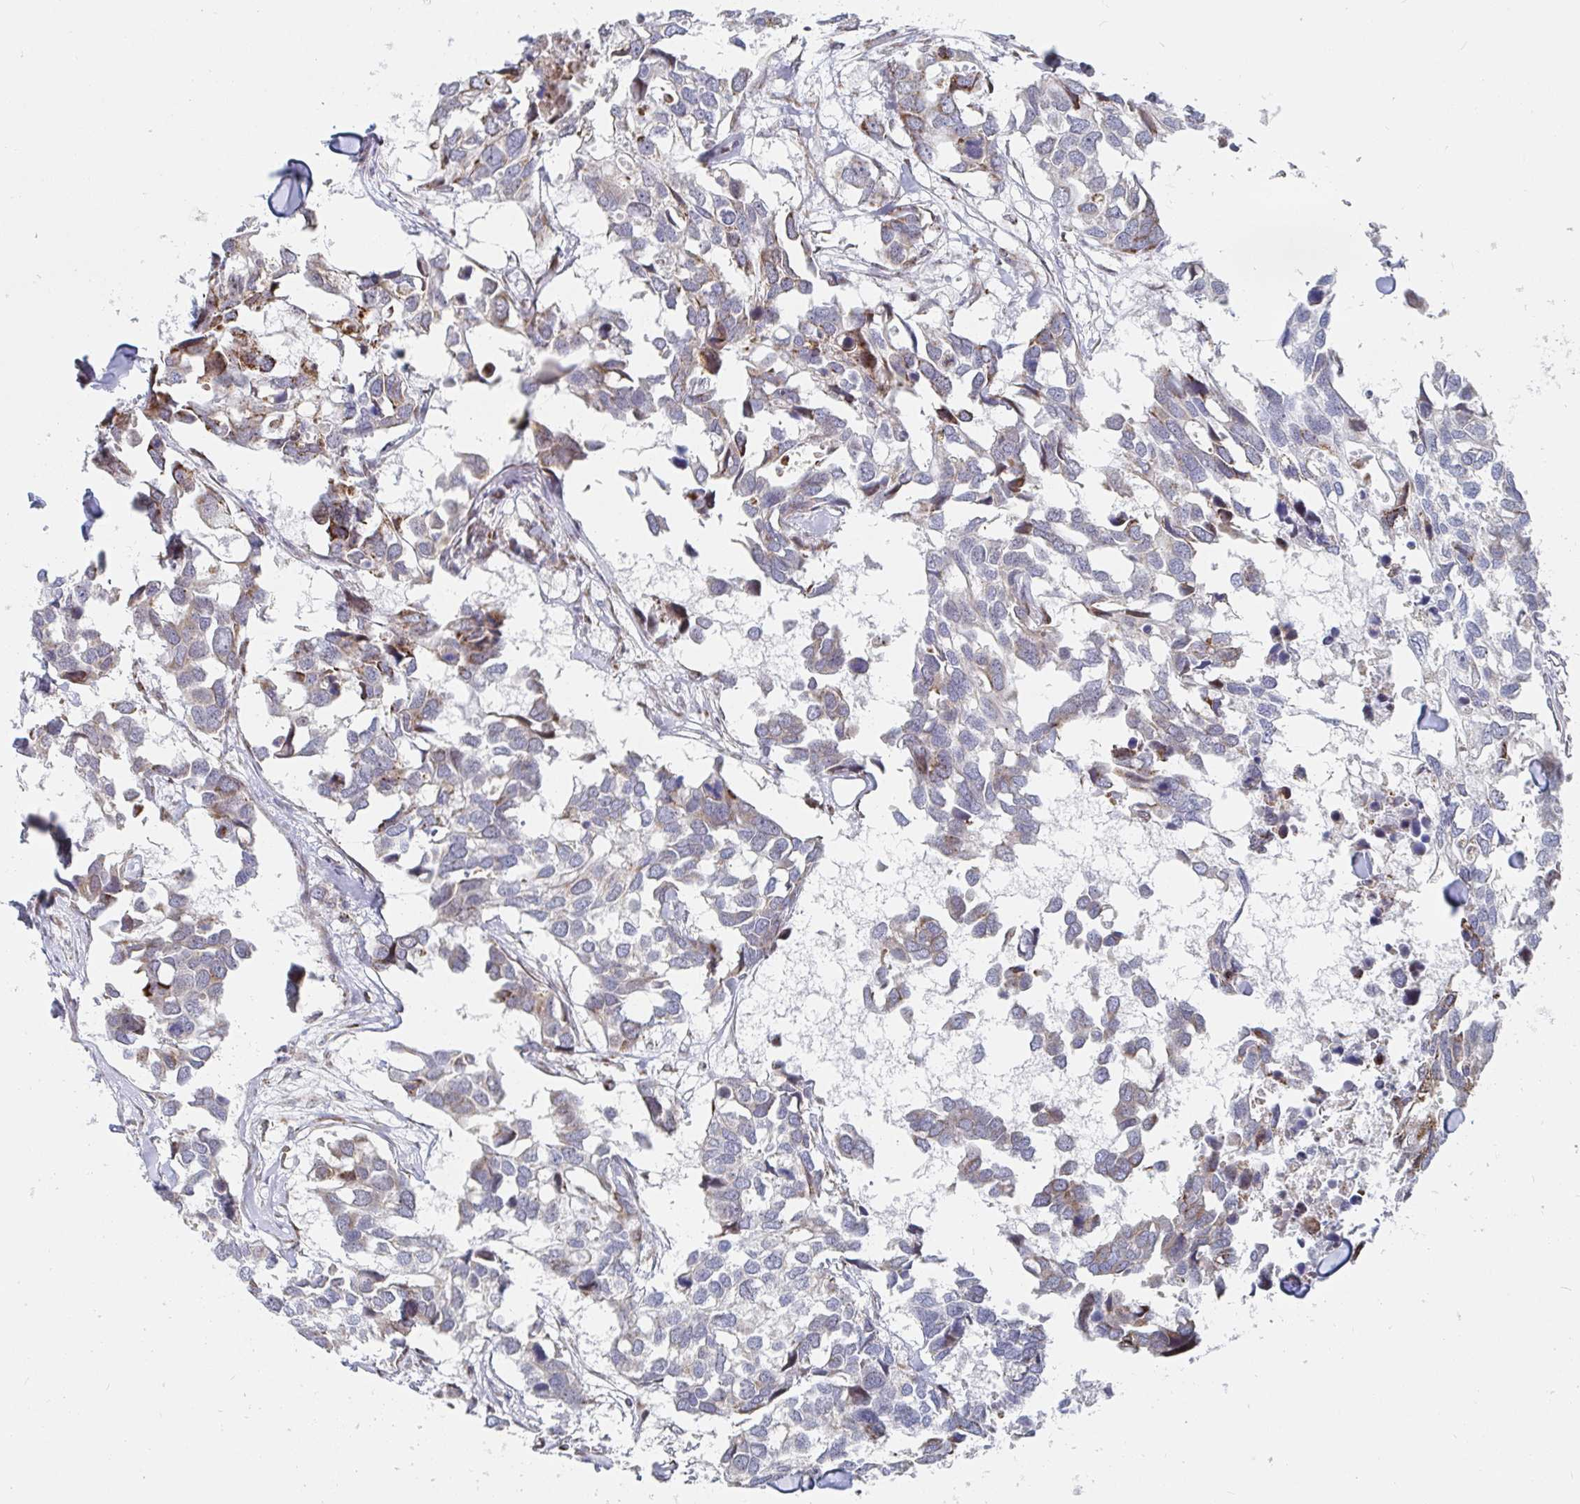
{"staining": {"intensity": "moderate", "quantity": "<25%", "location": "cytoplasmic/membranous"}, "tissue": "breast cancer", "cell_type": "Tumor cells", "image_type": "cancer", "snomed": [{"axis": "morphology", "description": "Duct carcinoma"}, {"axis": "topography", "description": "Breast"}], "caption": "Breast cancer (infiltrating ductal carcinoma) stained for a protein exhibits moderate cytoplasmic/membranous positivity in tumor cells.", "gene": "STARD8", "patient": {"sex": "female", "age": 83}}